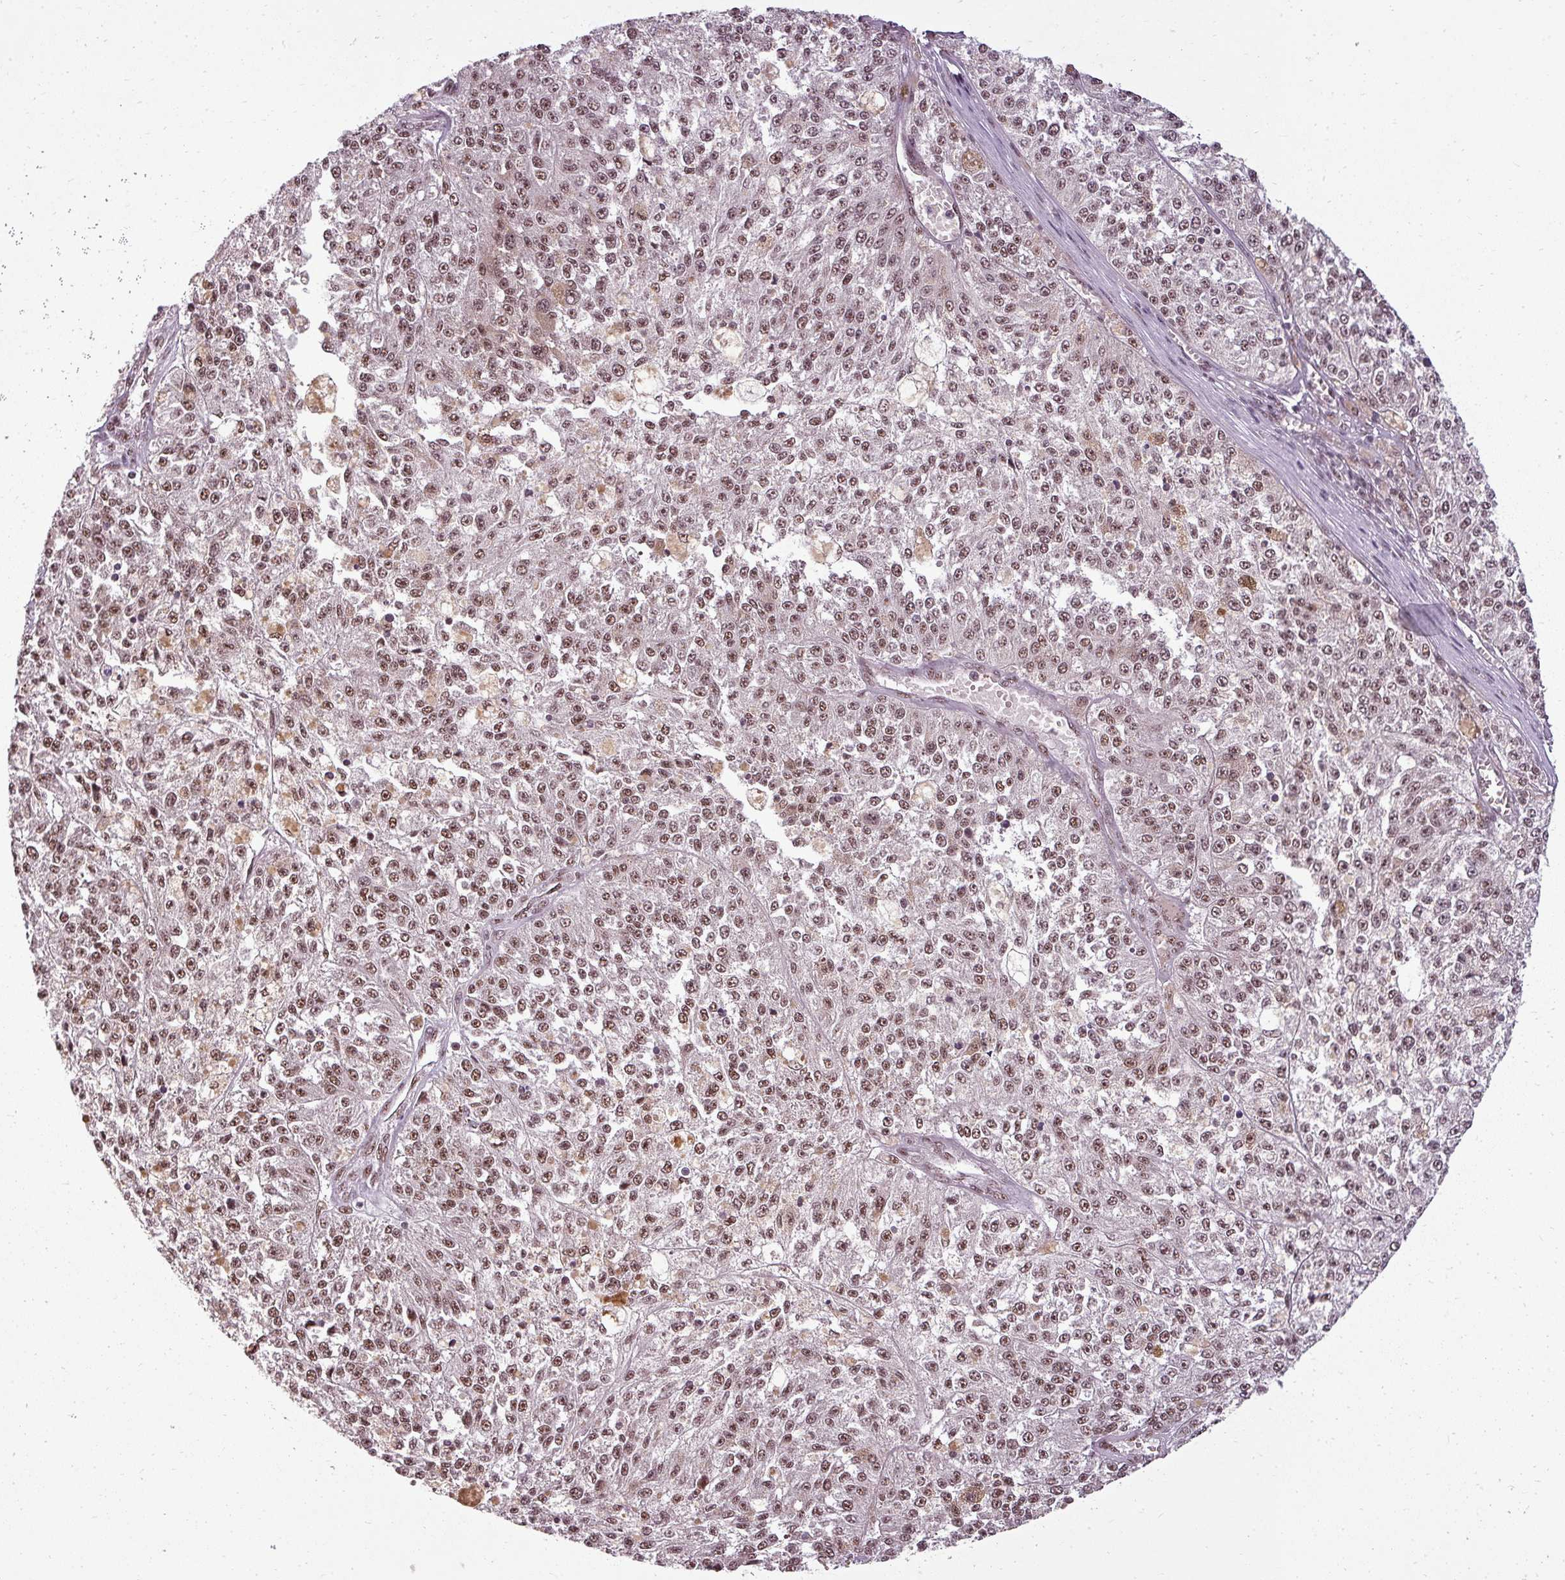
{"staining": {"intensity": "moderate", "quantity": ">75%", "location": "nuclear"}, "tissue": "melanoma", "cell_type": "Tumor cells", "image_type": "cancer", "snomed": [{"axis": "morphology", "description": "Malignant melanoma, NOS"}, {"axis": "topography", "description": "Skin"}], "caption": "Malignant melanoma stained with a brown dye displays moderate nuclear positive positivity in approximately >75% of tumor cells.", "gene": "BCAS3", "patient": {"sex": "female", "age": 64}}